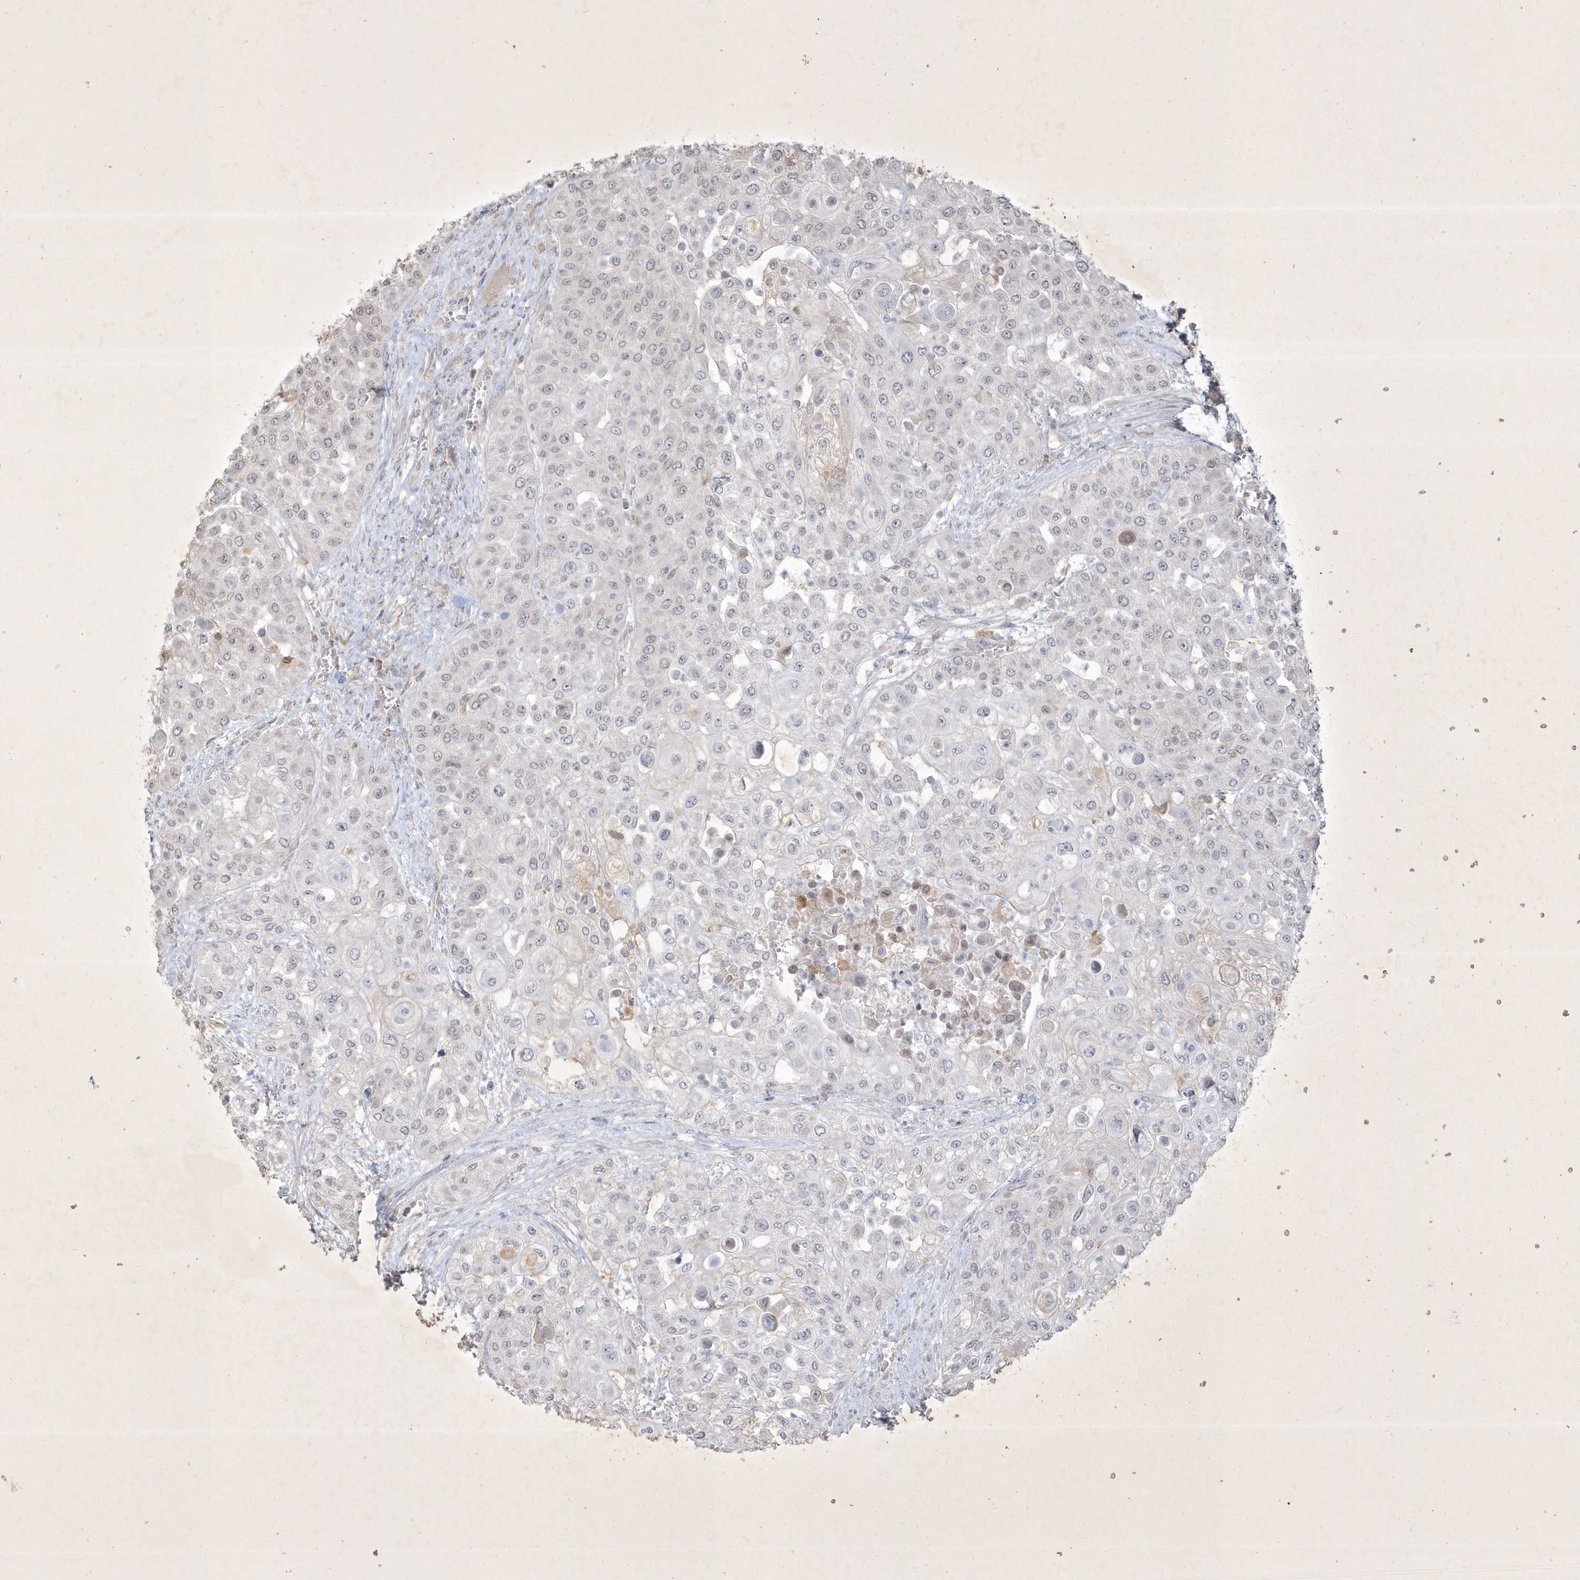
{"staining": {"intensity": "negative", "quantity": "none", "location": "none"}, "tissue": "urothelial cancer", "cell_type": "Tumor cells", "image_type": "cancer", "snomed": [{"axis": "morphology", "description": "Urothelial carcinoma, High grade"}, {"axis": "topography", "description": "Urinary bladder"}], "caption": "IHC photomicrograph of neoplastic tissue: human urothelial cancer stained with DAB (3,3'-diaminobenzidine) shows no significant protein staining in tumor cells. (DAB (3,3'-diaminobenzidine) immunohistochemistry (IHC) visualized using brightfield microscopy, high magnification).", "gene": "BOD1", "patient": {"sex": "female", "age": 79}}